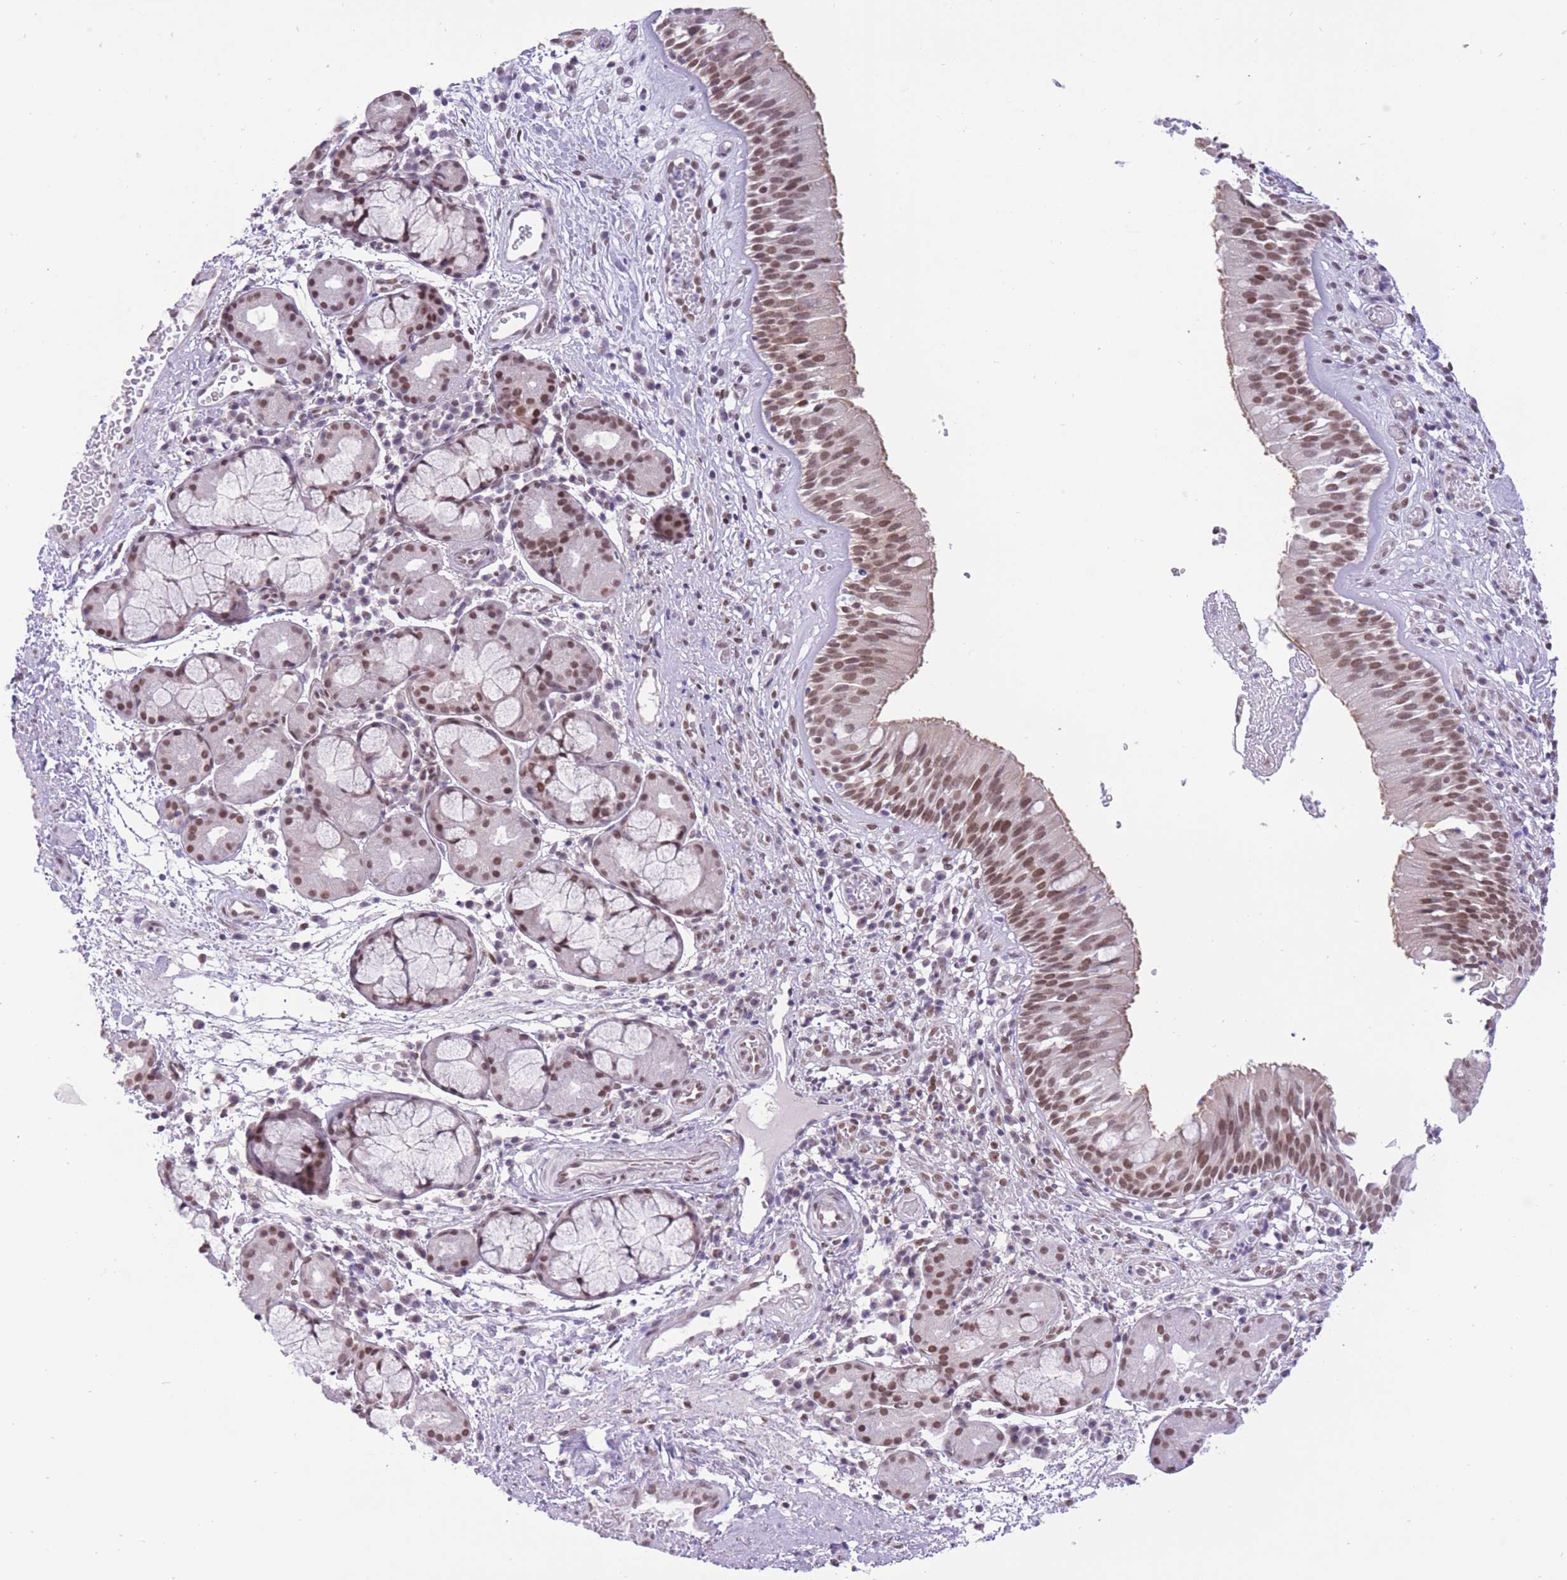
{"staining": {"intensity": "moderate", "quantity": ">75%", "location": "nuclear"}, "tissue": "nasopharynx", "cell_type": "Respiratory epithelial cells", "image_type": "normal", "snomed": [{"axis": "morphology", "description": "Normal tissue, NOS"}, {"axis": "topography", "description": "Nasopharynx"}], "caption": "Approximately >75% of respiratory epithelial cells in benign human nasopharynx exhibit moderate nuclear protein positivity as visualized by brown immunohistochemical staining.", "gene": "ZBED5", "patient": {"sex": "male", "age": 65}}